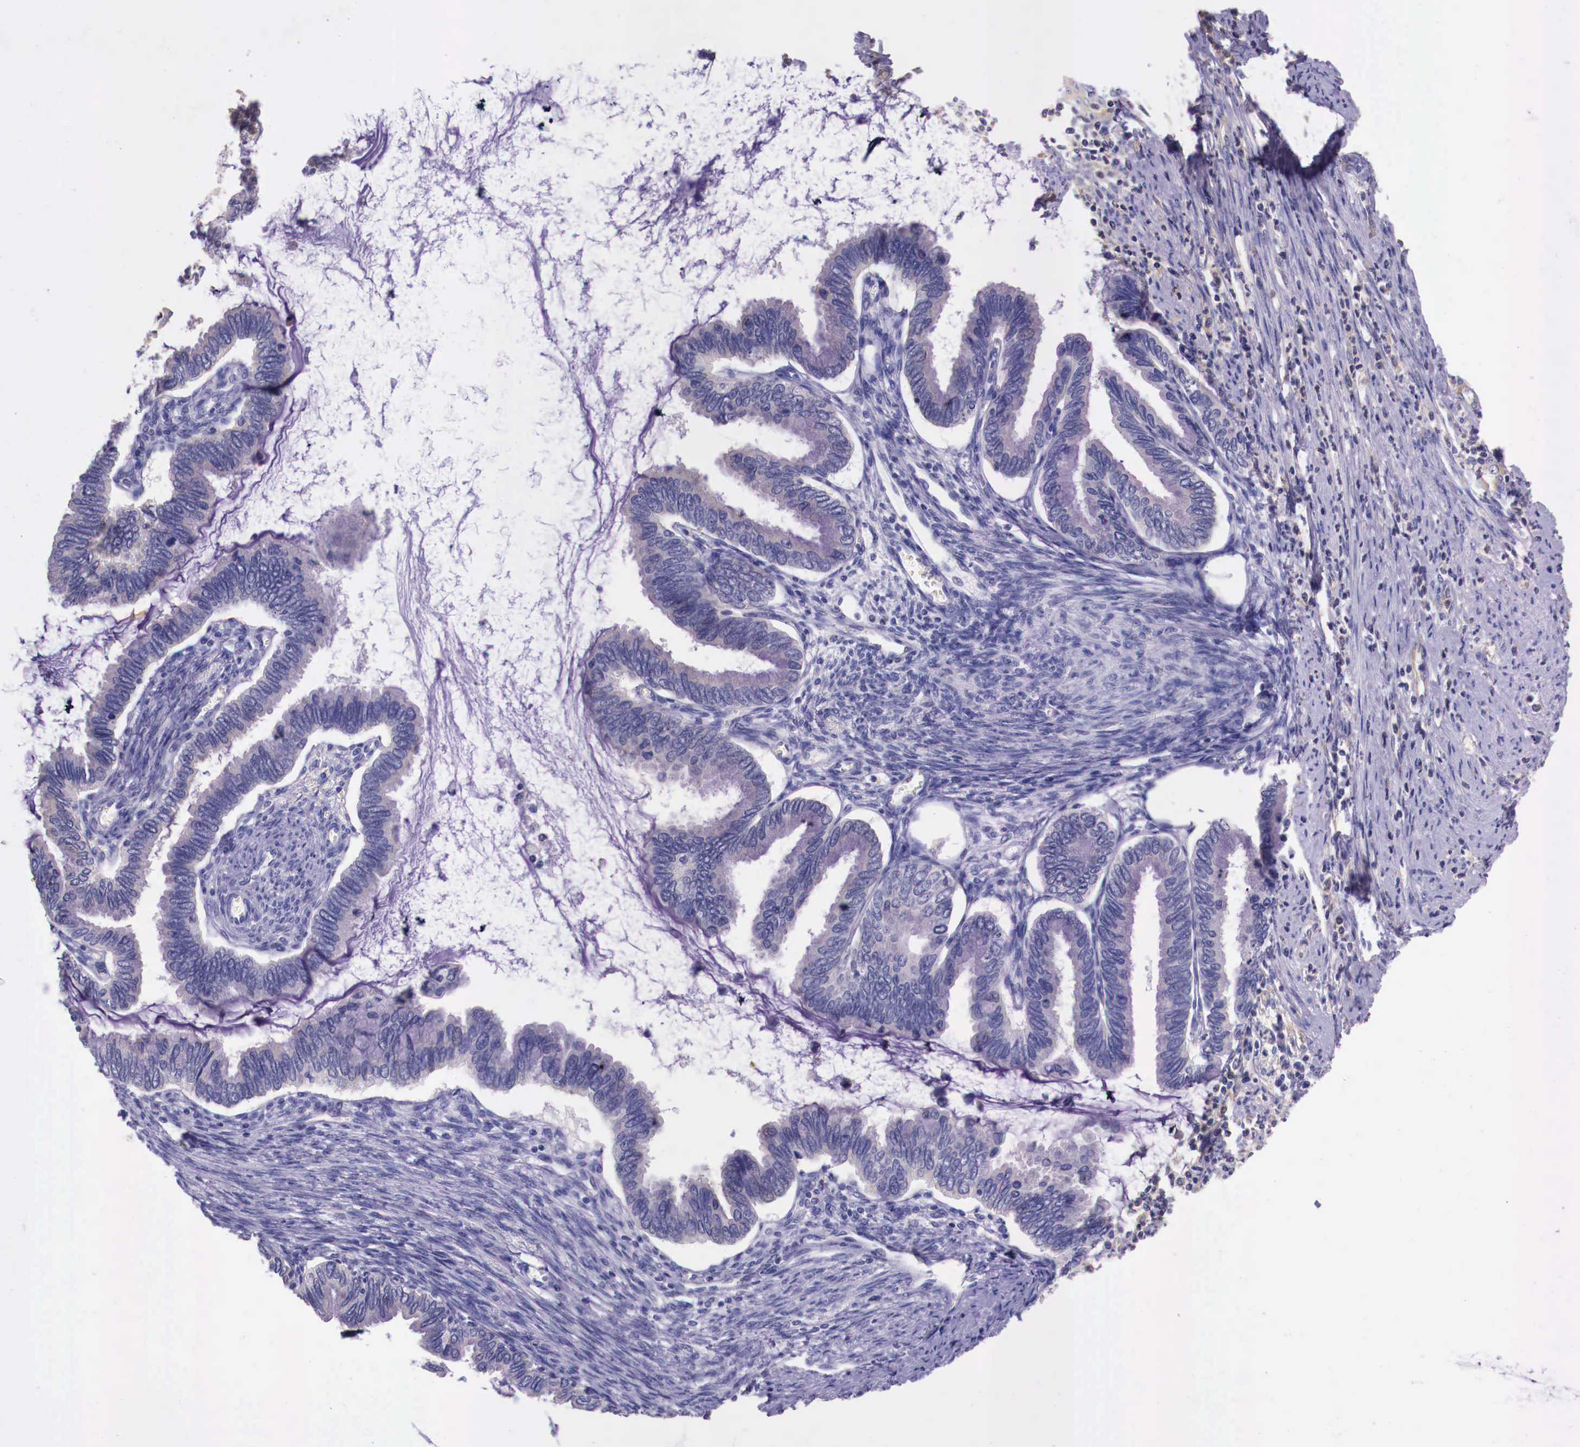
{"staining": {"intensity": "weak", "quantity": "<25%", "location": "cytoplasmic/membranous"}, "tissue": "cervical cancer", "cell_type": "Tumor cells", "image_type": "cancer", "snomed": [{"axis": "morphology", "description": "Adenocarcinoma, NOS"}, {"axis": "topography", "description": "Cervix"}], "caption": "Cervical cancer was stained to show a protein in brown. There is no significant expression in tumor cells.", "gene": "GRIPAP1", "patient": {"sex": "female", "age": 49}}